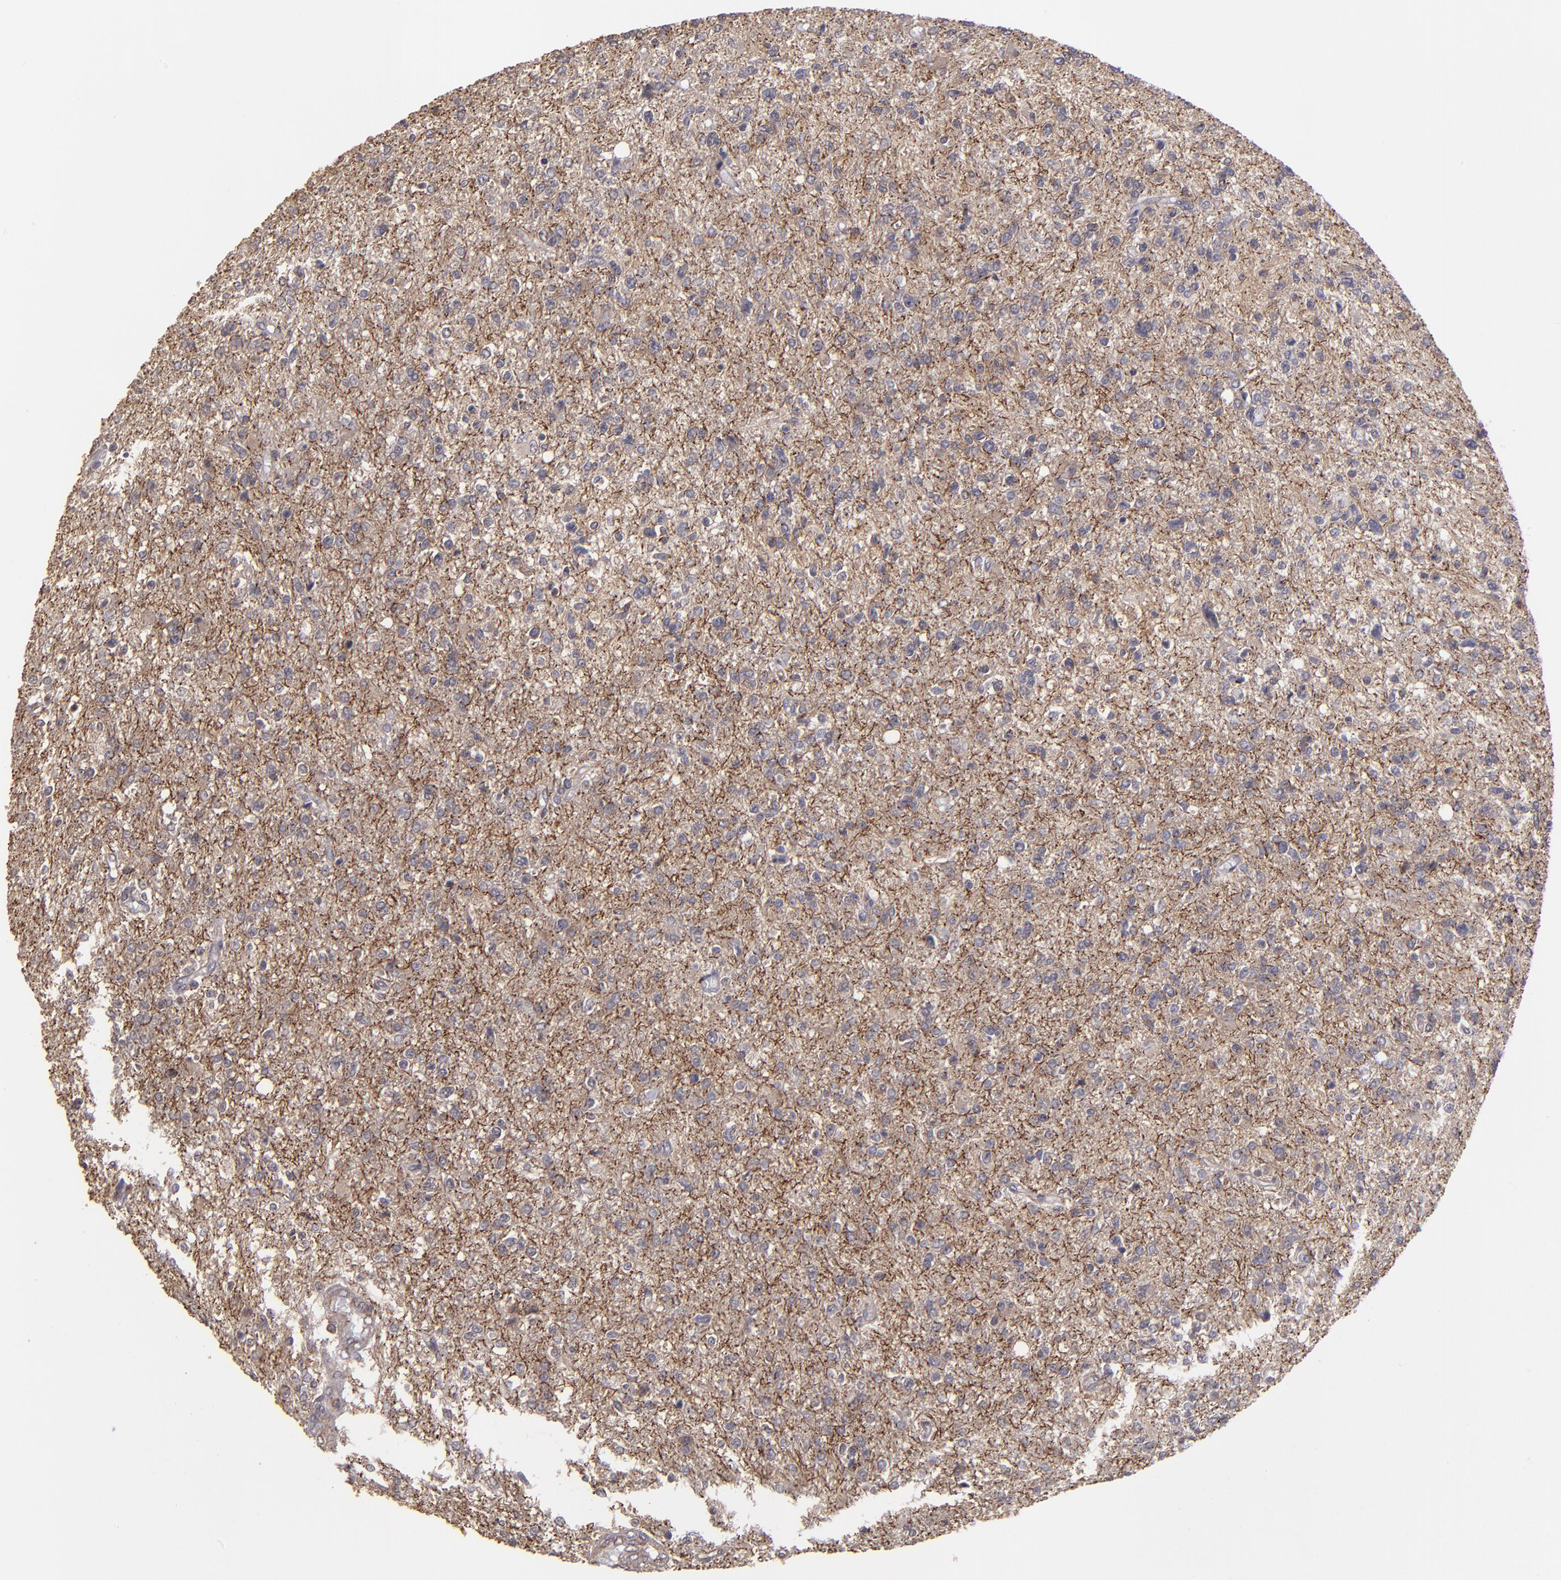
{"staining": {"intensity": "moderate", "quantity": "25%-75%", "location": "cytoplasmic/membranous"}, "tissue": "glioma", "cell_type": "Tumor cells", "image_type": "cancer", "snomed": [{"axis": "morphology", "description": "Glioma, malignant, High grade"}, {"axis": "topography", "description": "Cerebral cortex"}], "caption": "Immunohistochemical staining of human malignant glioma (high-grade) exhibits medium levels of moderate cytoplasmic/membranous protein staining in approximately 25%-75% of tumor cells. The staining was performed using DAB (3,3'-diaminobenzidine) to visualize the protein expression in brown, while the nuclei were stained in blue with hematoxylin (Magnification: 20x).", "gene": "SIPA1L1", "patient": {"sex": "male", "age": 76}}